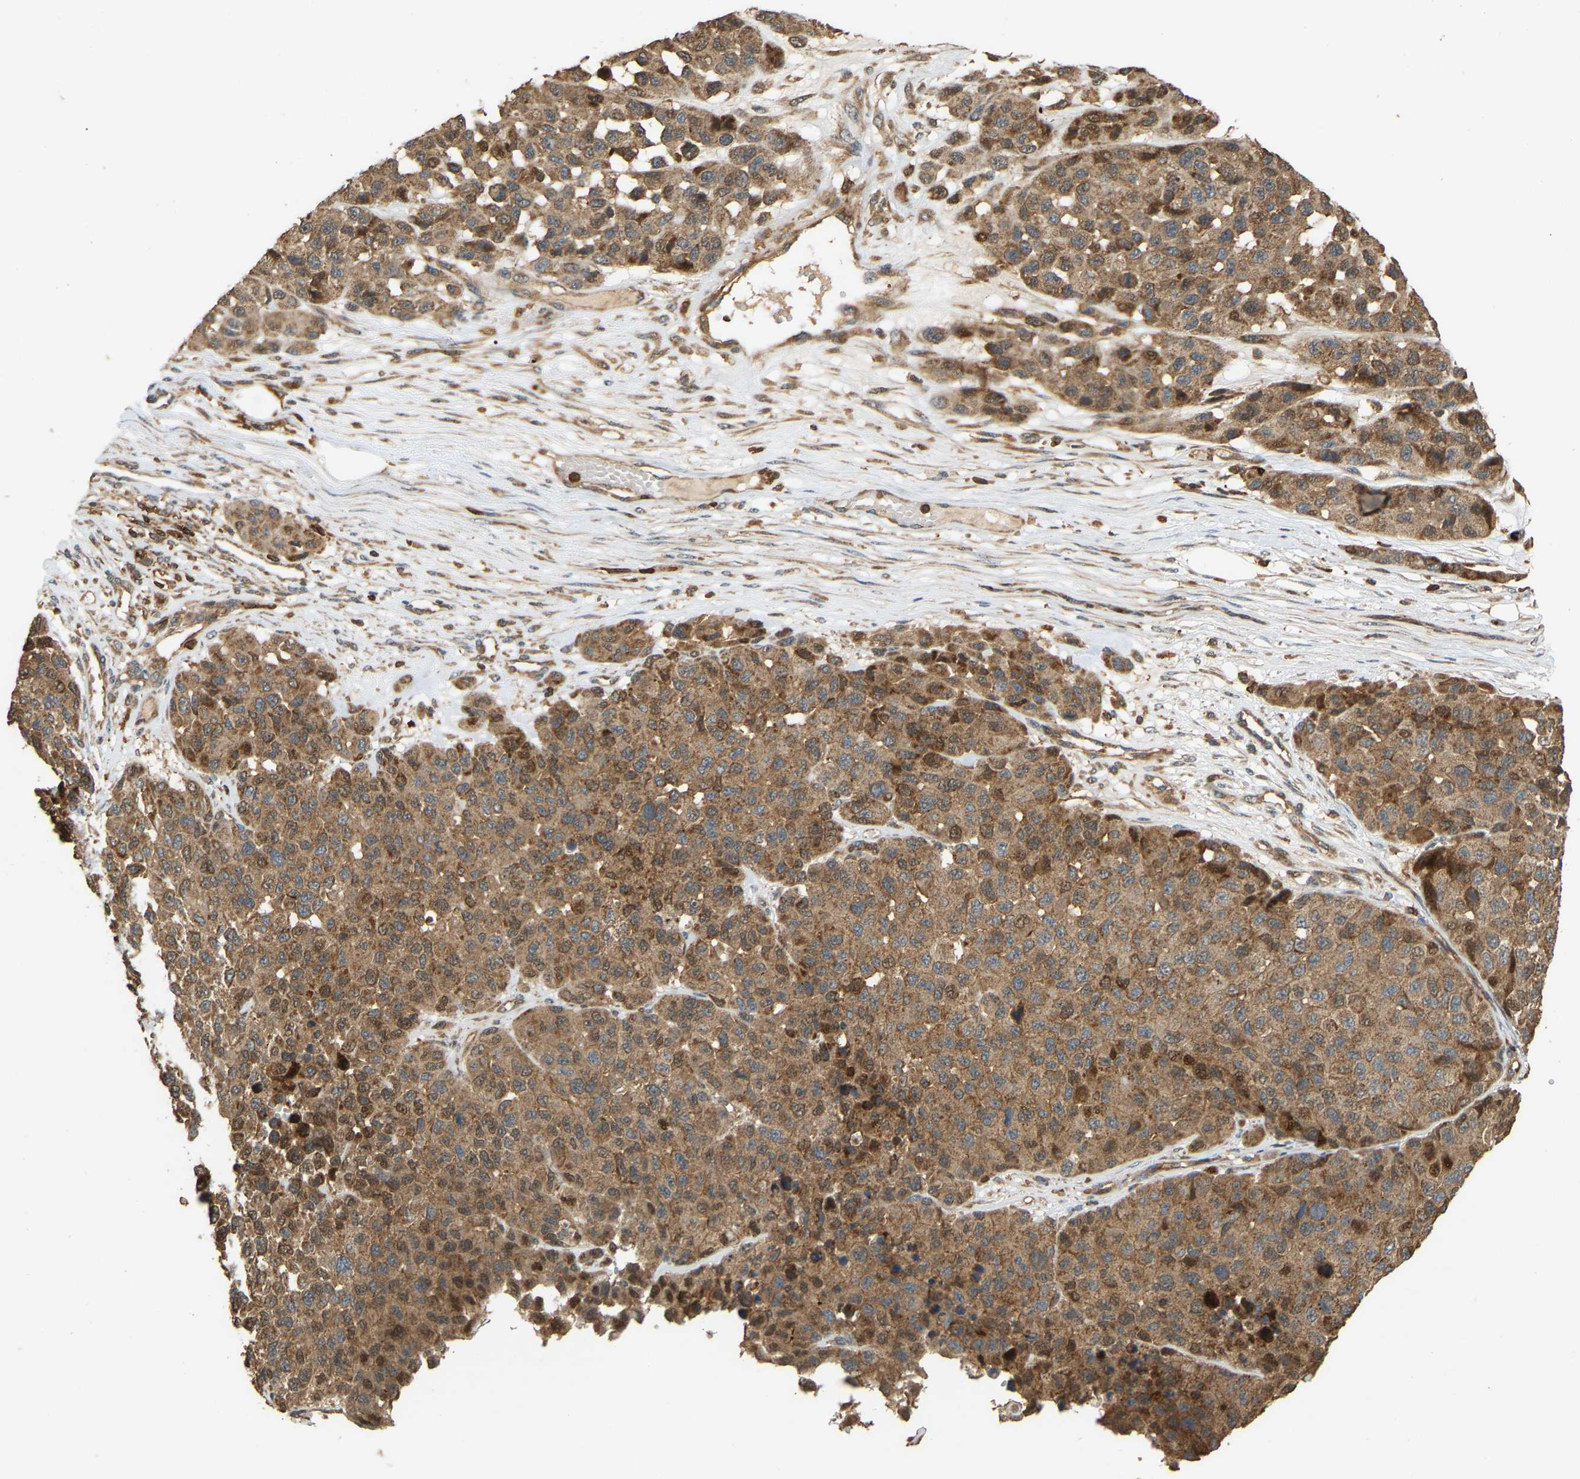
{"staining": {"intensity": "moderate", "quantity": ">75%", "location": "cytoplasmic/membranous"}, "tissue": "melanoma", "cell_type": "Tumor cells", "image_type": "cancer", "snomed": [{"axis": "morphology", "description": "Malignant melanoma, NOS"}, {"axis": "topography", "description": "Skin"}], "caption": "This is an image of immunohistochemistry staining of malignant melanoma, which shows moderate staining in the cytoplasmic/membranous of tumor cells.", "gene": "GOPC", "patient": {"sex": "male", "age": 62}}